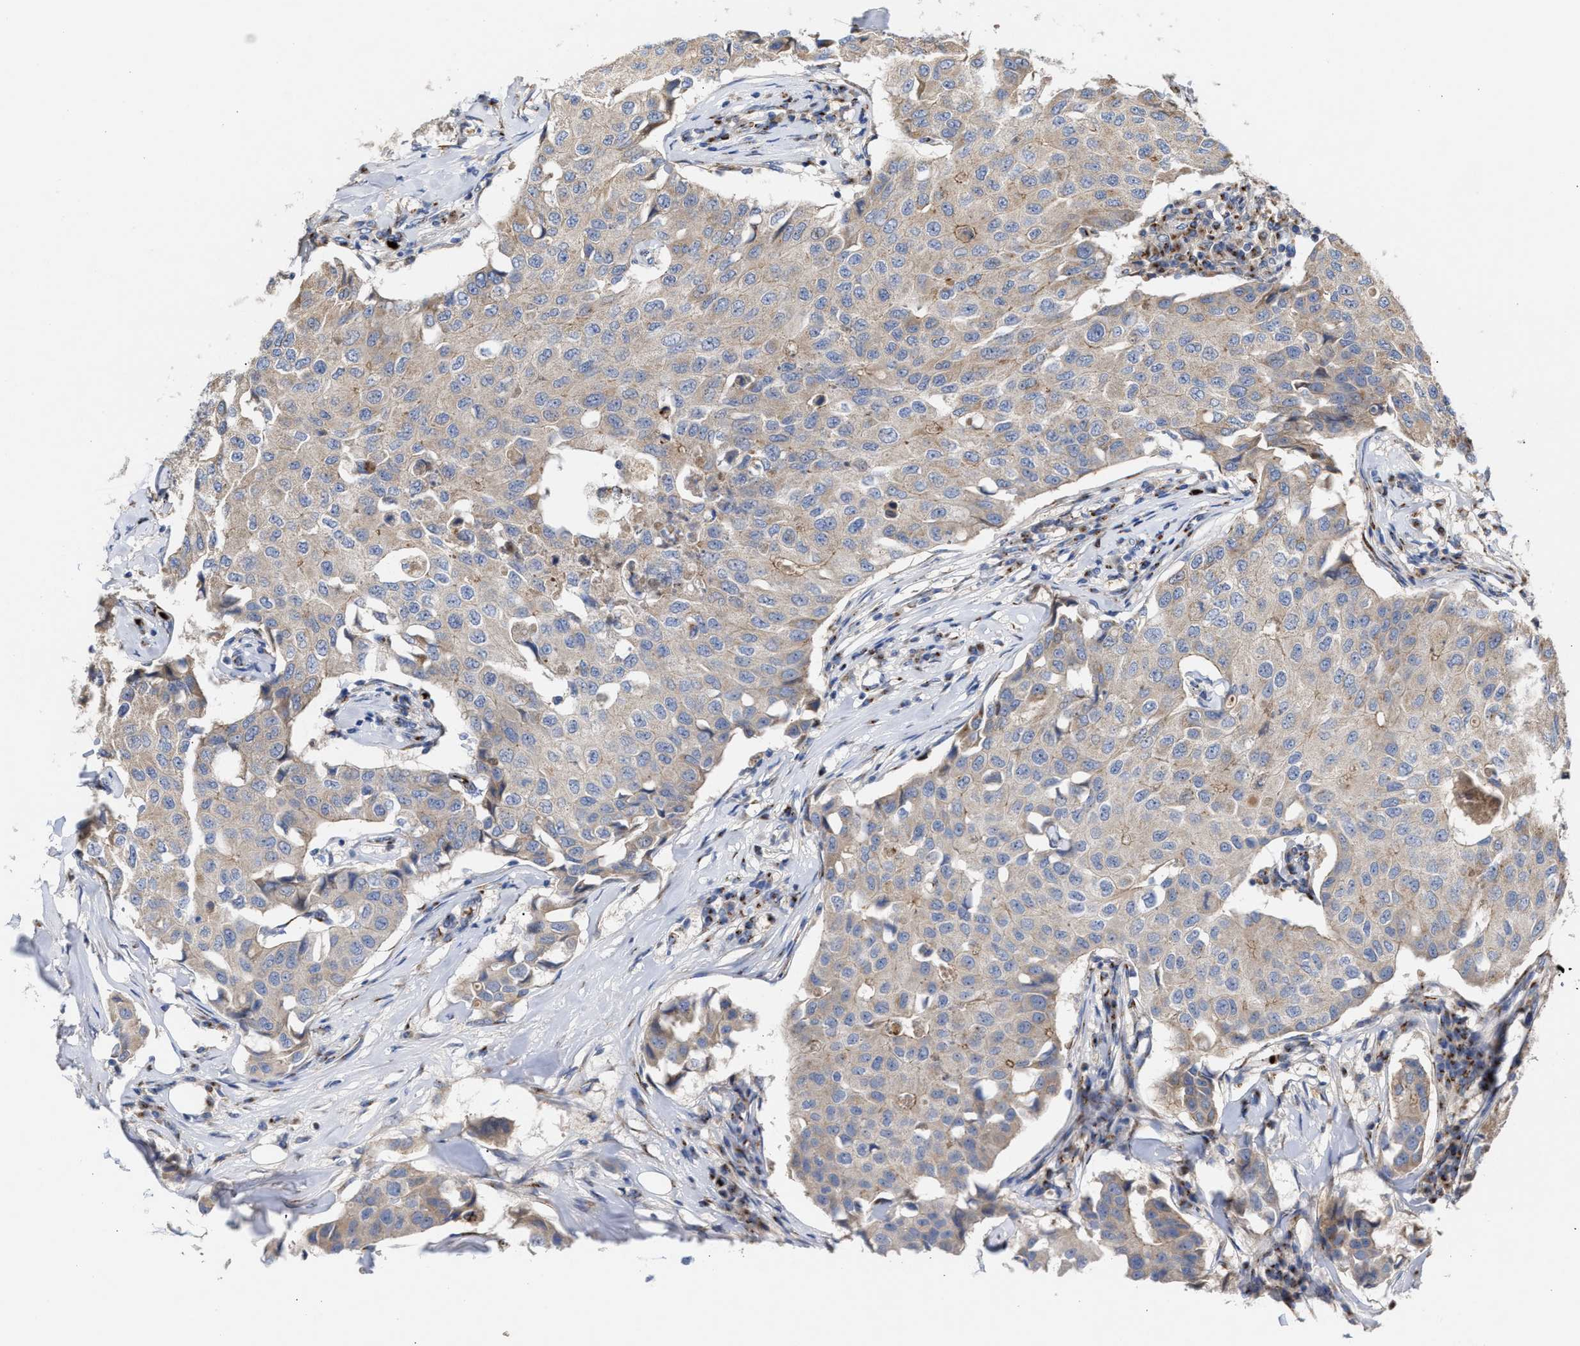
{"staining": {"intensity": "weak", "quantity": ">75%", "location": "cytoplasmic/membranous"}, "tissue": "breast cancer", "cell_type": "Tumor cells", "image_type": "cancer", "snomed": [{"axis": "morphology", "description": "Duct carcinoma"}, {"axis": "topography", "description": "Breast"}], "caption": "This micrograph displays IHC staining of human breast intraductal carcinoma, with low weak cytoplasmic/membranous positivity in approximately >75% of tumor cells.", "gene": "CCL2", "patient": {"sex": "female", "age": 80}}